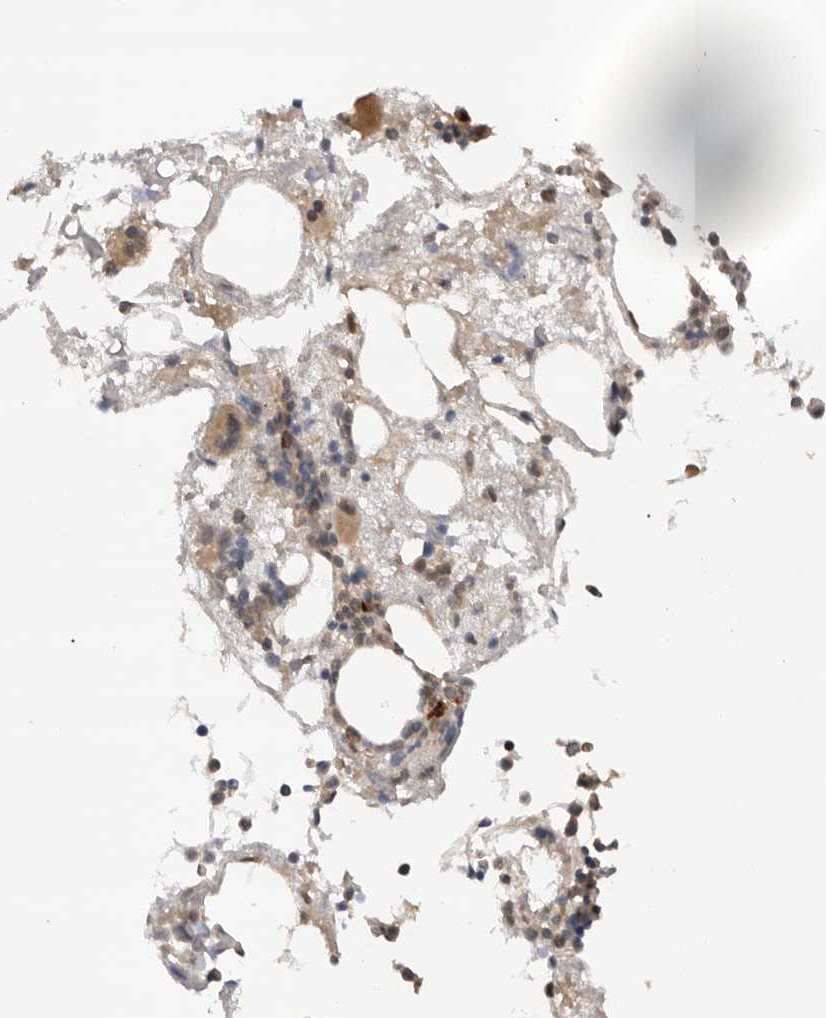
{"staining": {"intensity": "moderate", "quantity": "25%-75%", "location": "cytoplasmic/membranous"}, "tissue": "bone marrow", "cell_type": "Hematopoietic cells", "image_type": "normal", "snomed": [{"axis": "morphology", "description": "Normal tissue, NOS"}, {"axis": "morphology", "description": "Inflammation, NOS"}, {"axis": "topography", "description": "Bone marrow"}], "caption": "Bone marrow stained with DAB IHC displays medium levels of moderate cytoplasmic/membranous expression in about 25%-75% of hematopoietic cells. The staining is performed using DAB brown chromogen to label protein expression. The nuclei are counter-stained blue using hematoxylin.", "gene": "DCAF8", "patient": {"sex": "female", "age": 81}}